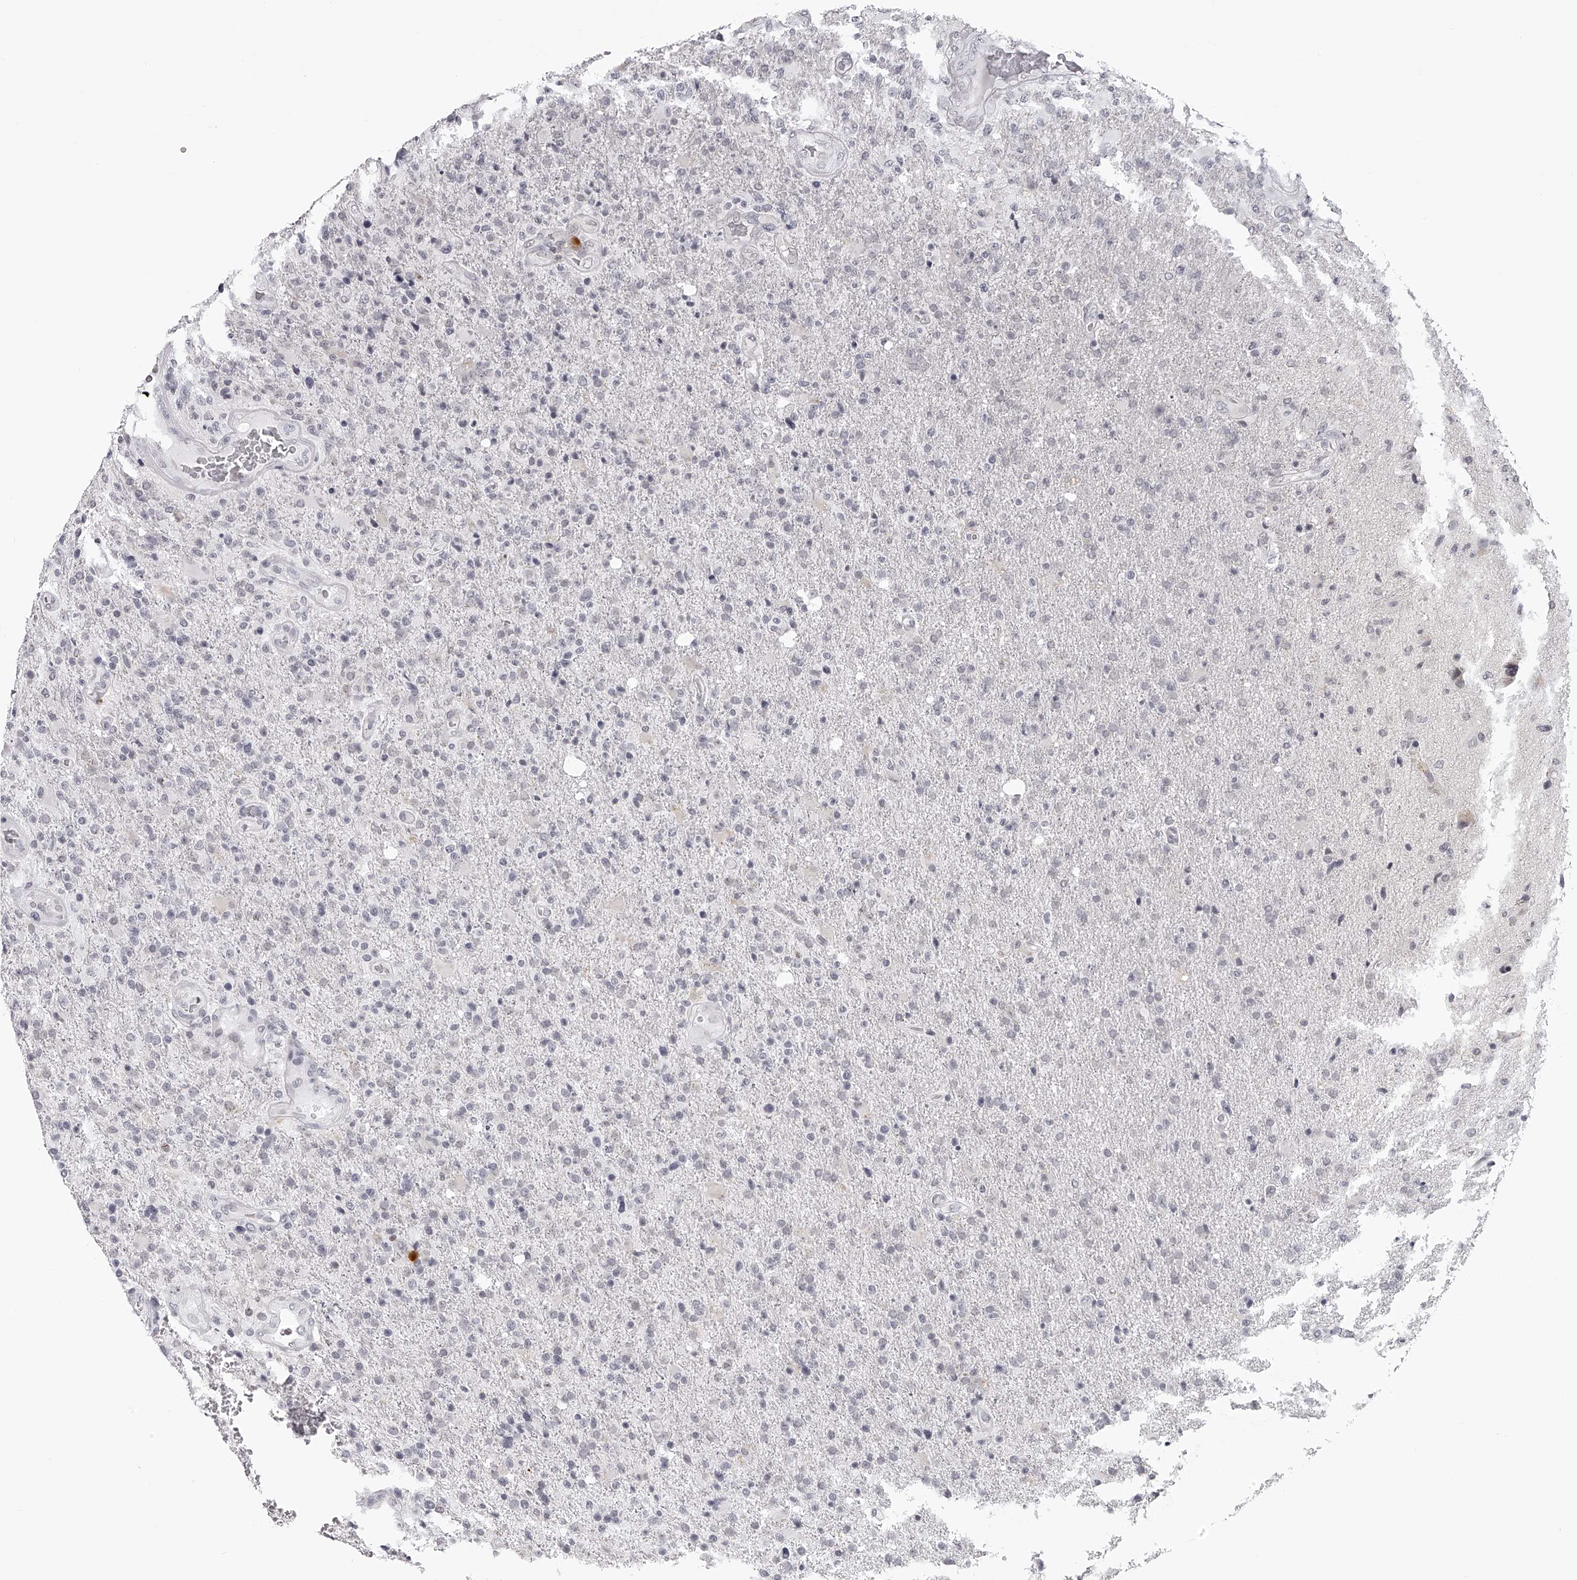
{"staining": {"intensity": "negative", "quantity": "none", "location": "none"}, "tissue": "glioma", "cell_type": "Tumor cells", "image_type": "cancer", "snomed": [{"axis": "morphology", "description": "Glioma, malignant, High grade"}, {"axis": "topography", "description": "Brain"}], "caption": "Immunohistochemical staining of malignant glioma (high-grade) demonstrates no significant staining in tumor cells.", "gene": "SEC11C", "patient": {"sex": "male", "age": 72}}